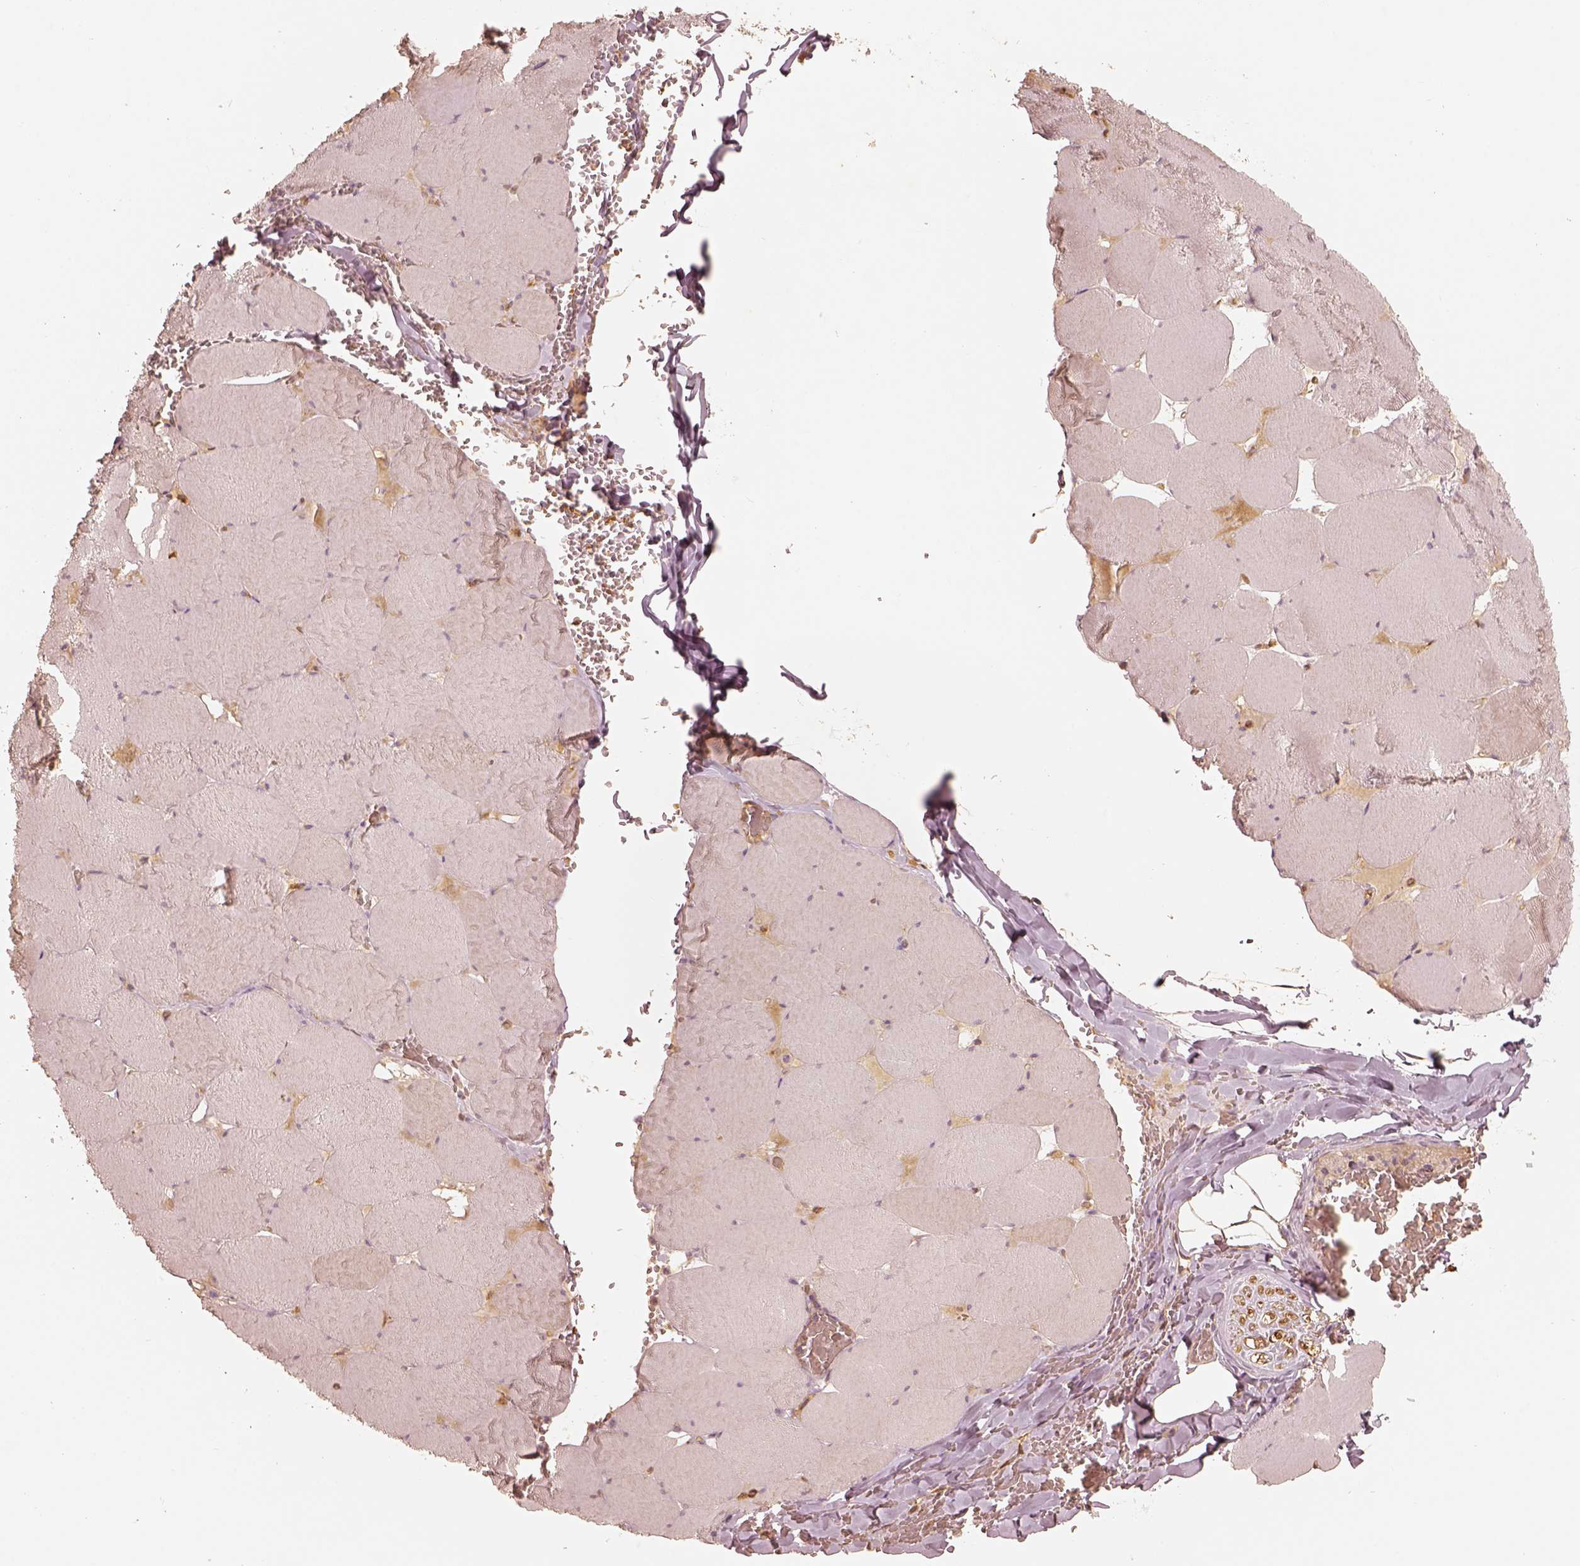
{"staining": {"intensity": "weak", "quantity": "<25%", "location": "cytoplasmic/membranous"}, "tissue": "skeletal muscle", "cell_type": "Myocytes", "image_type": "normal", "snomed": [{"axis": "morphology", "description": "Normal tissue, NOS"}, {"axis": "morphology", "description": "Malignant melanoma, Metastatic site"}, {"axis": "topography", "description": "Skeletal muscle"}], "caption": "Immunohistochemical staining of unremarkable human skeletal muscle reveals no significant positivity in myocytes. The staining was performed using DAB (3,3'-diaminobenzidine) to visualize the protein expression in brown, while the nuclei were stained in blue with hematoxylin (Magnification: 20x).", "gene": "FSCN1", "patient": {"sex": "male", "age": 50}}